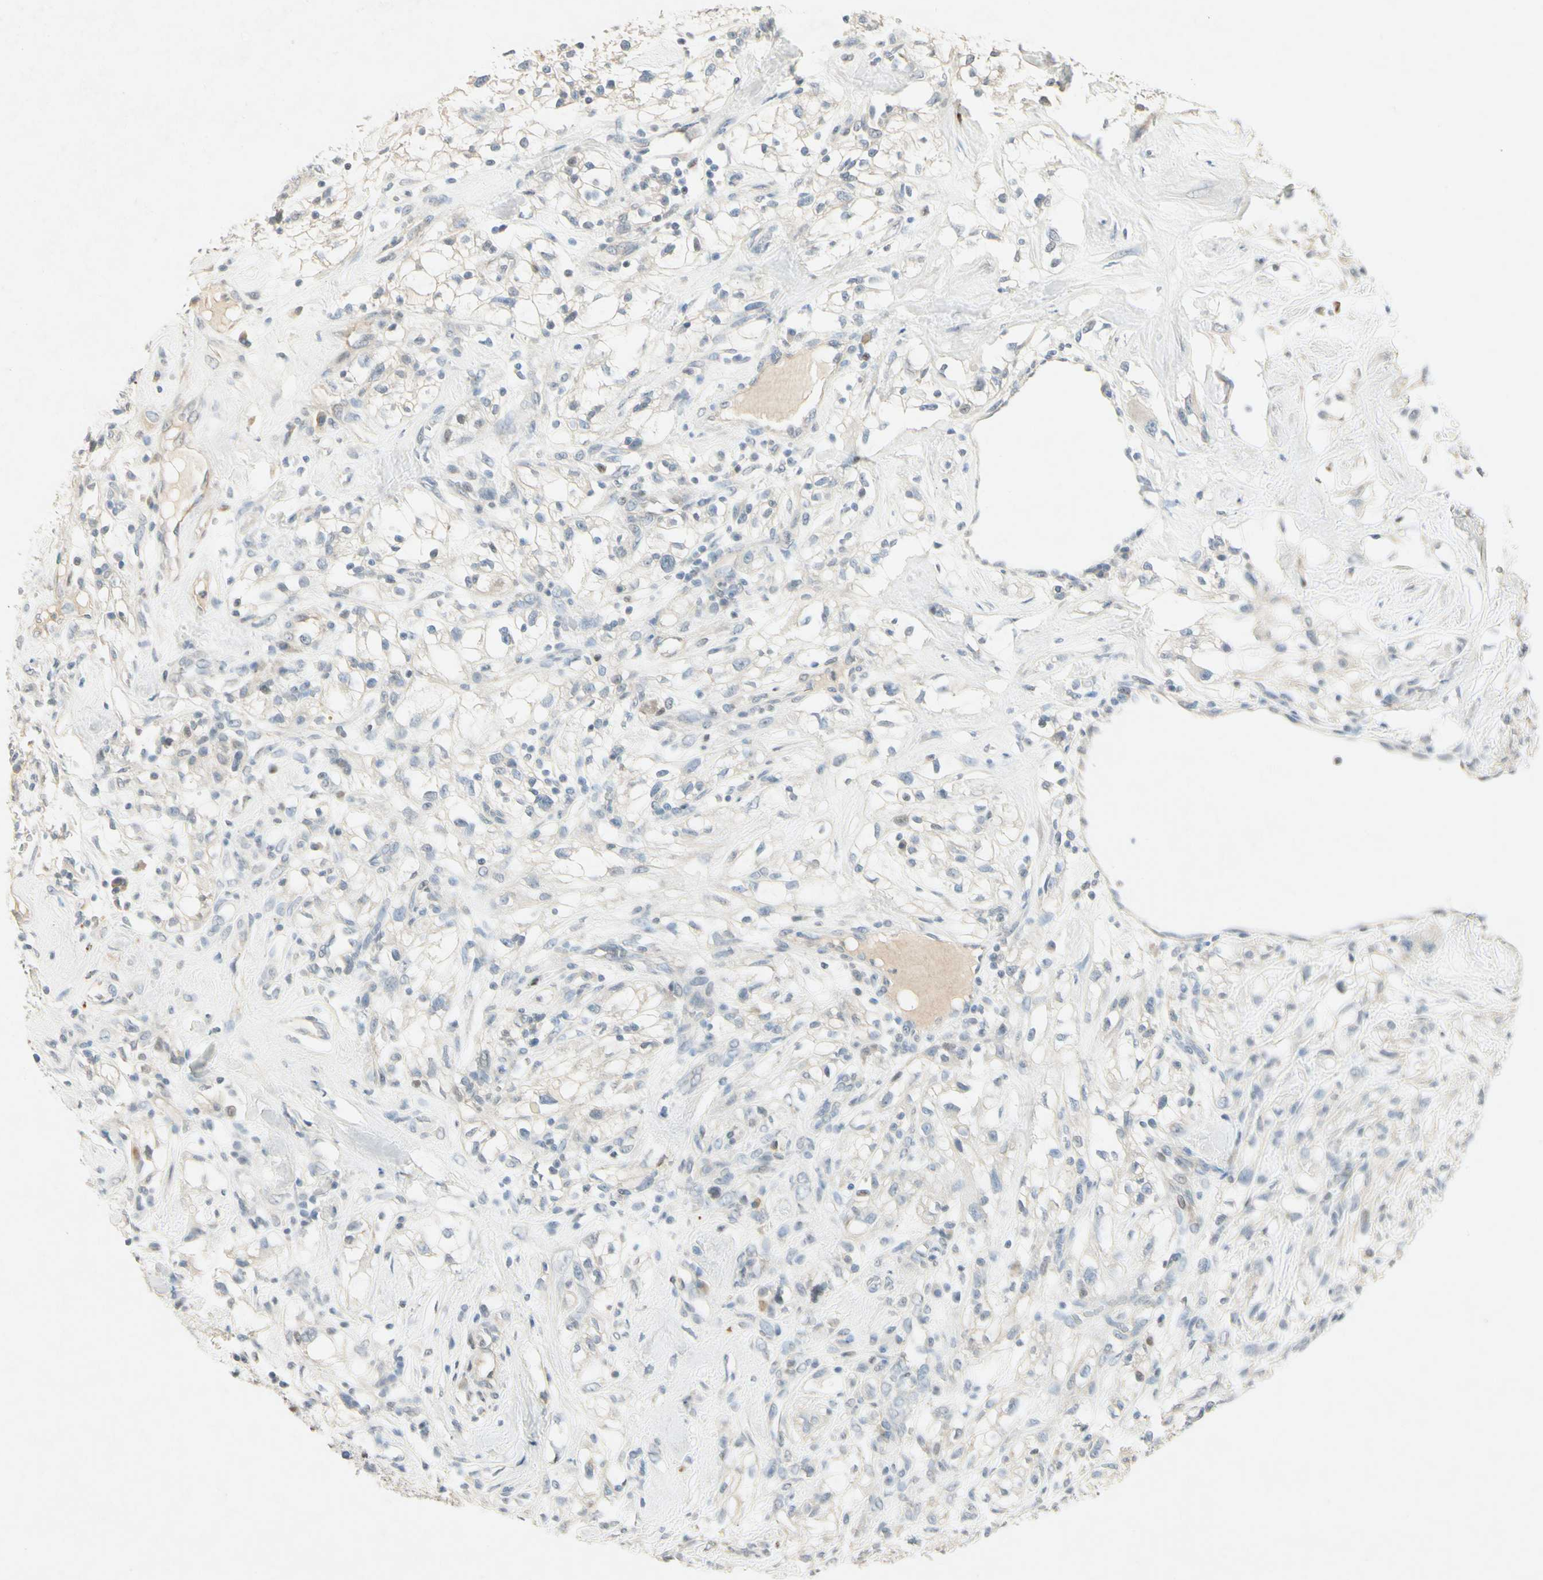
{"staining": {"intensity": "negative", "quantity": "none", "location": "none"}, "tissue": "renal cancer", "cell_type": "Tumor cells", "image_type": "cancer", "snomed": [{"axis": "morphology", "description": "Adenocarcinoma, NOS"}, {"axis": "topography", "description": "Kidney"}], "caption": "Immunohistochemistry (IHC) photomicrograph of neoplastic tissue: human adenocarcinoma (renal) stained with DAB (3,3'-diaminobenzidine) demonstrates no significant protein positivity in tumor cells.", "gene": "HSPA1B", "patient": {"sex": "female", "age": 60}}